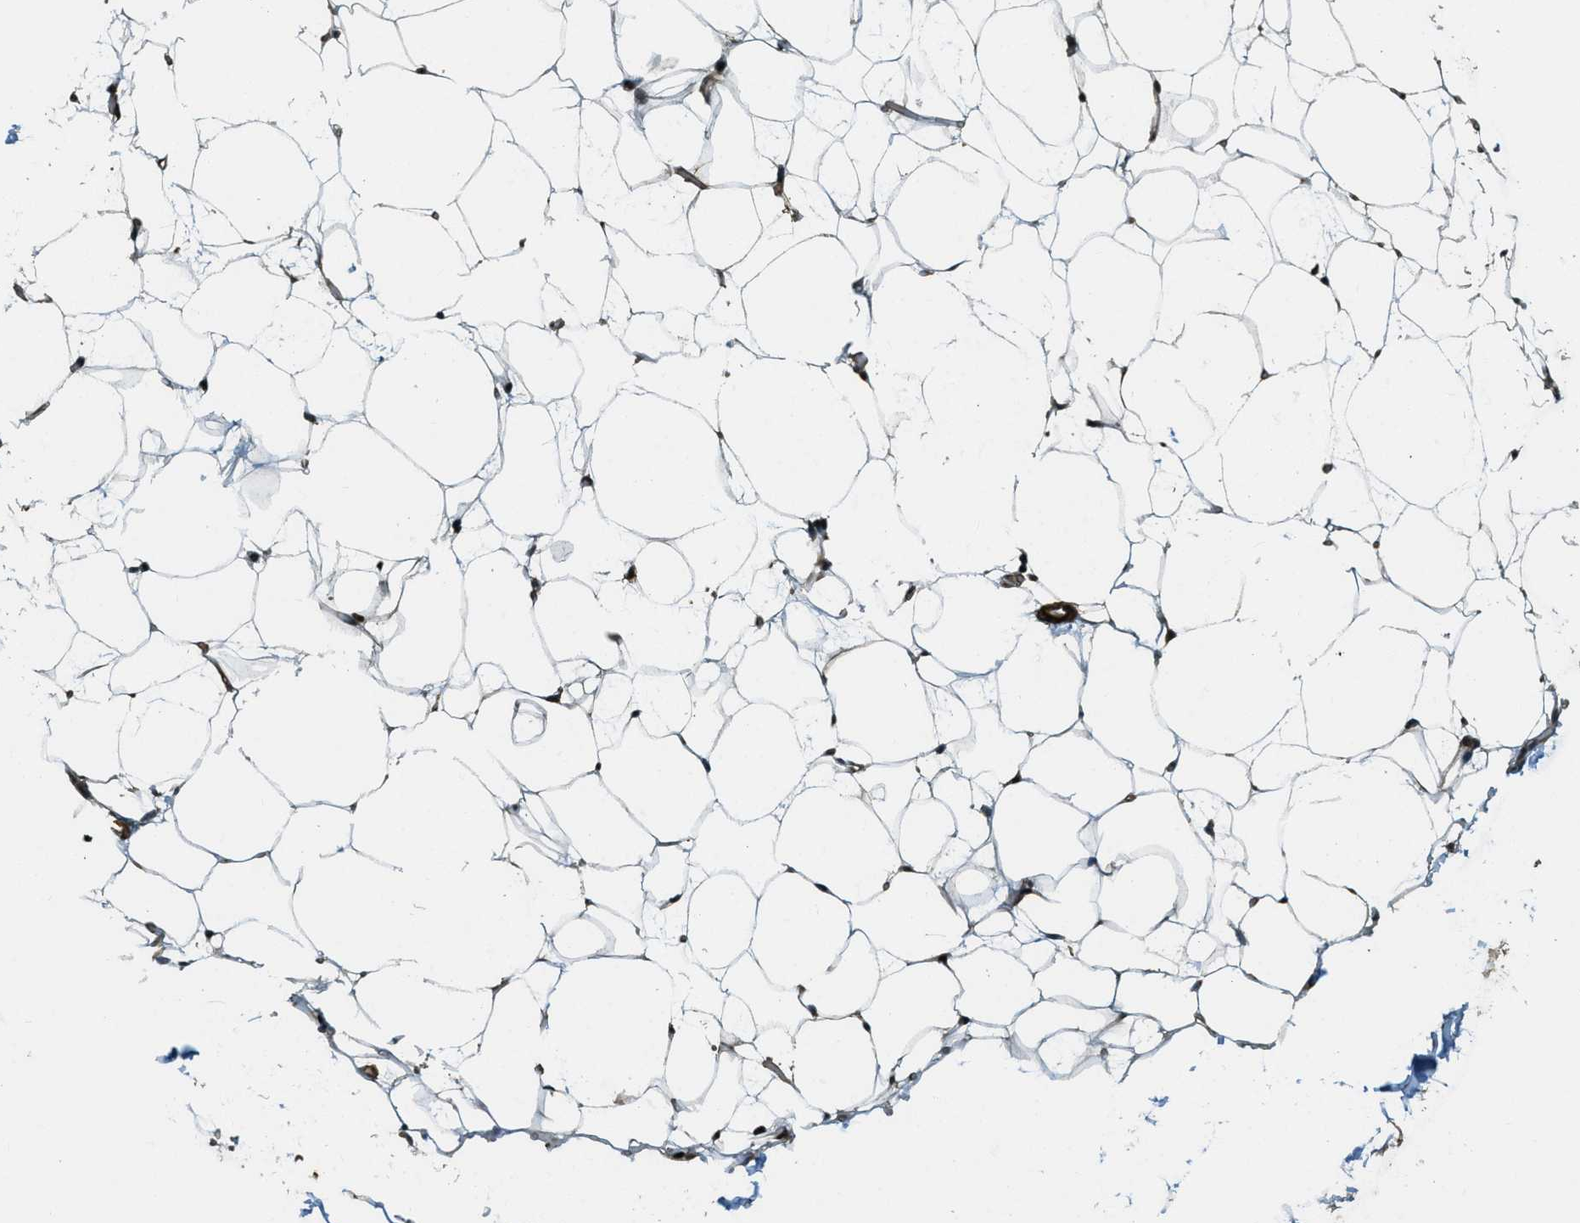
{"staining": {"intensity": "strong", "quantity": ">75%", "location": "nuclear"}, "tissue": "adipose tissue", "cell_type": "Adipocytes", "image_type": "normal", "snomed": [{"axis": "morphology", "description": "Normal tissue, NOS"}, {"axis": "topography", "description": "Breast"}, {"axis": "topography", "description": "Soft tissue"}], "caption": "Protein staining reveals strong nuclear staining in about >75% of adipocytes in unremarkable adipose tissue.", "gene": "CFAP36", "patient": {"sex": "female", "age": 75}}